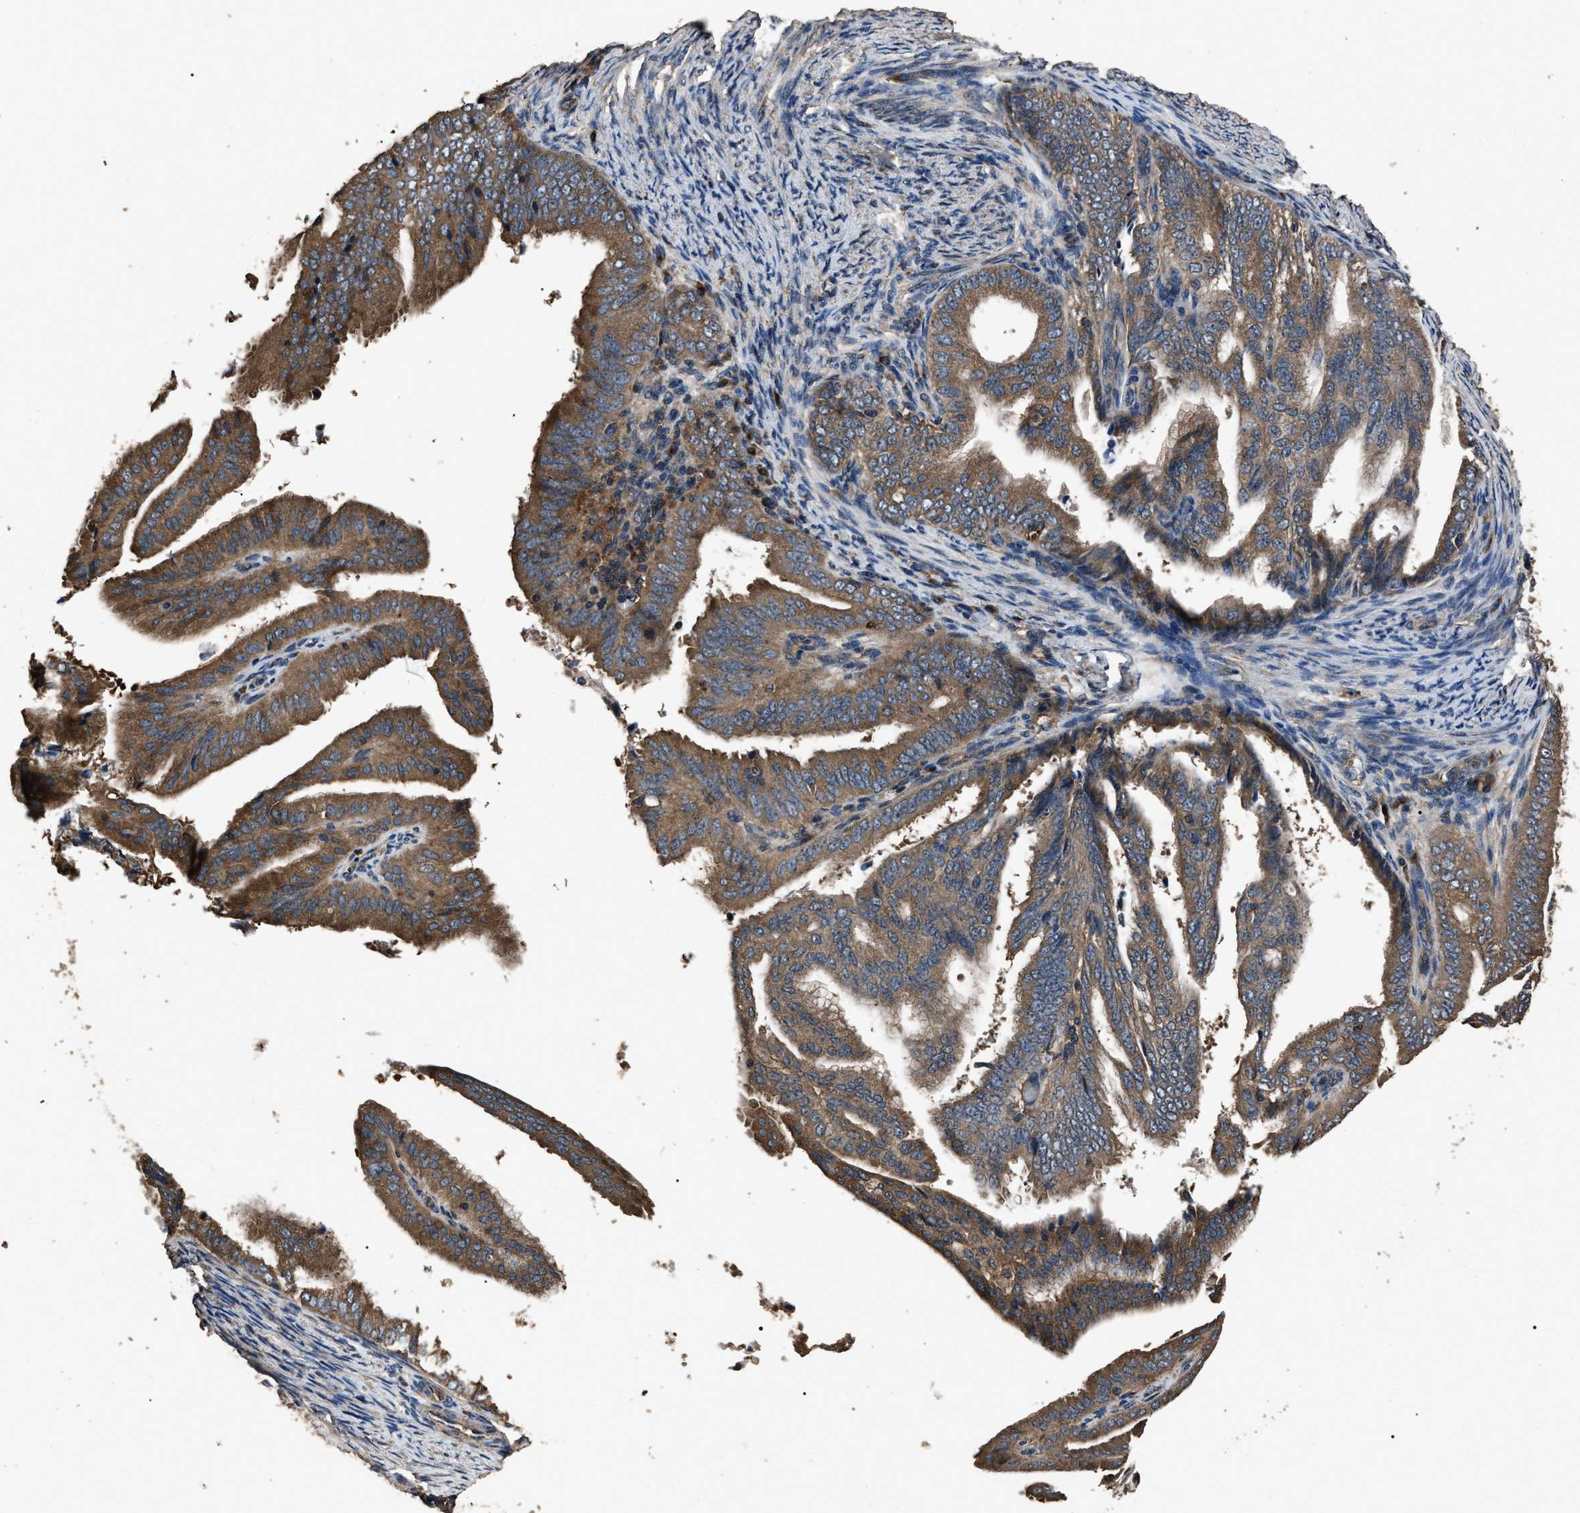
{"staining": {"intensity": "moderate", "quantity": ">75%", "location": "cytoplasmic/membranous"}, "tissue": "endometrial cancer", "cell_type": "Tumor cells", "image_type": "cancer", "snomed": [{"axis": "morphology", "description": "Adenocarcinoma, NOS"}, {"axis": "topography", "description": "Endometrium"}], "caption": "Immunohistochemical staining of human endometrial cancer demonstrates medium levels of moderate cytoplasmic/membranous protein positivity in approximately >75% of tumor cells.", "gene": "RNF216", "patient": {"sex": "female", "age": 58}}